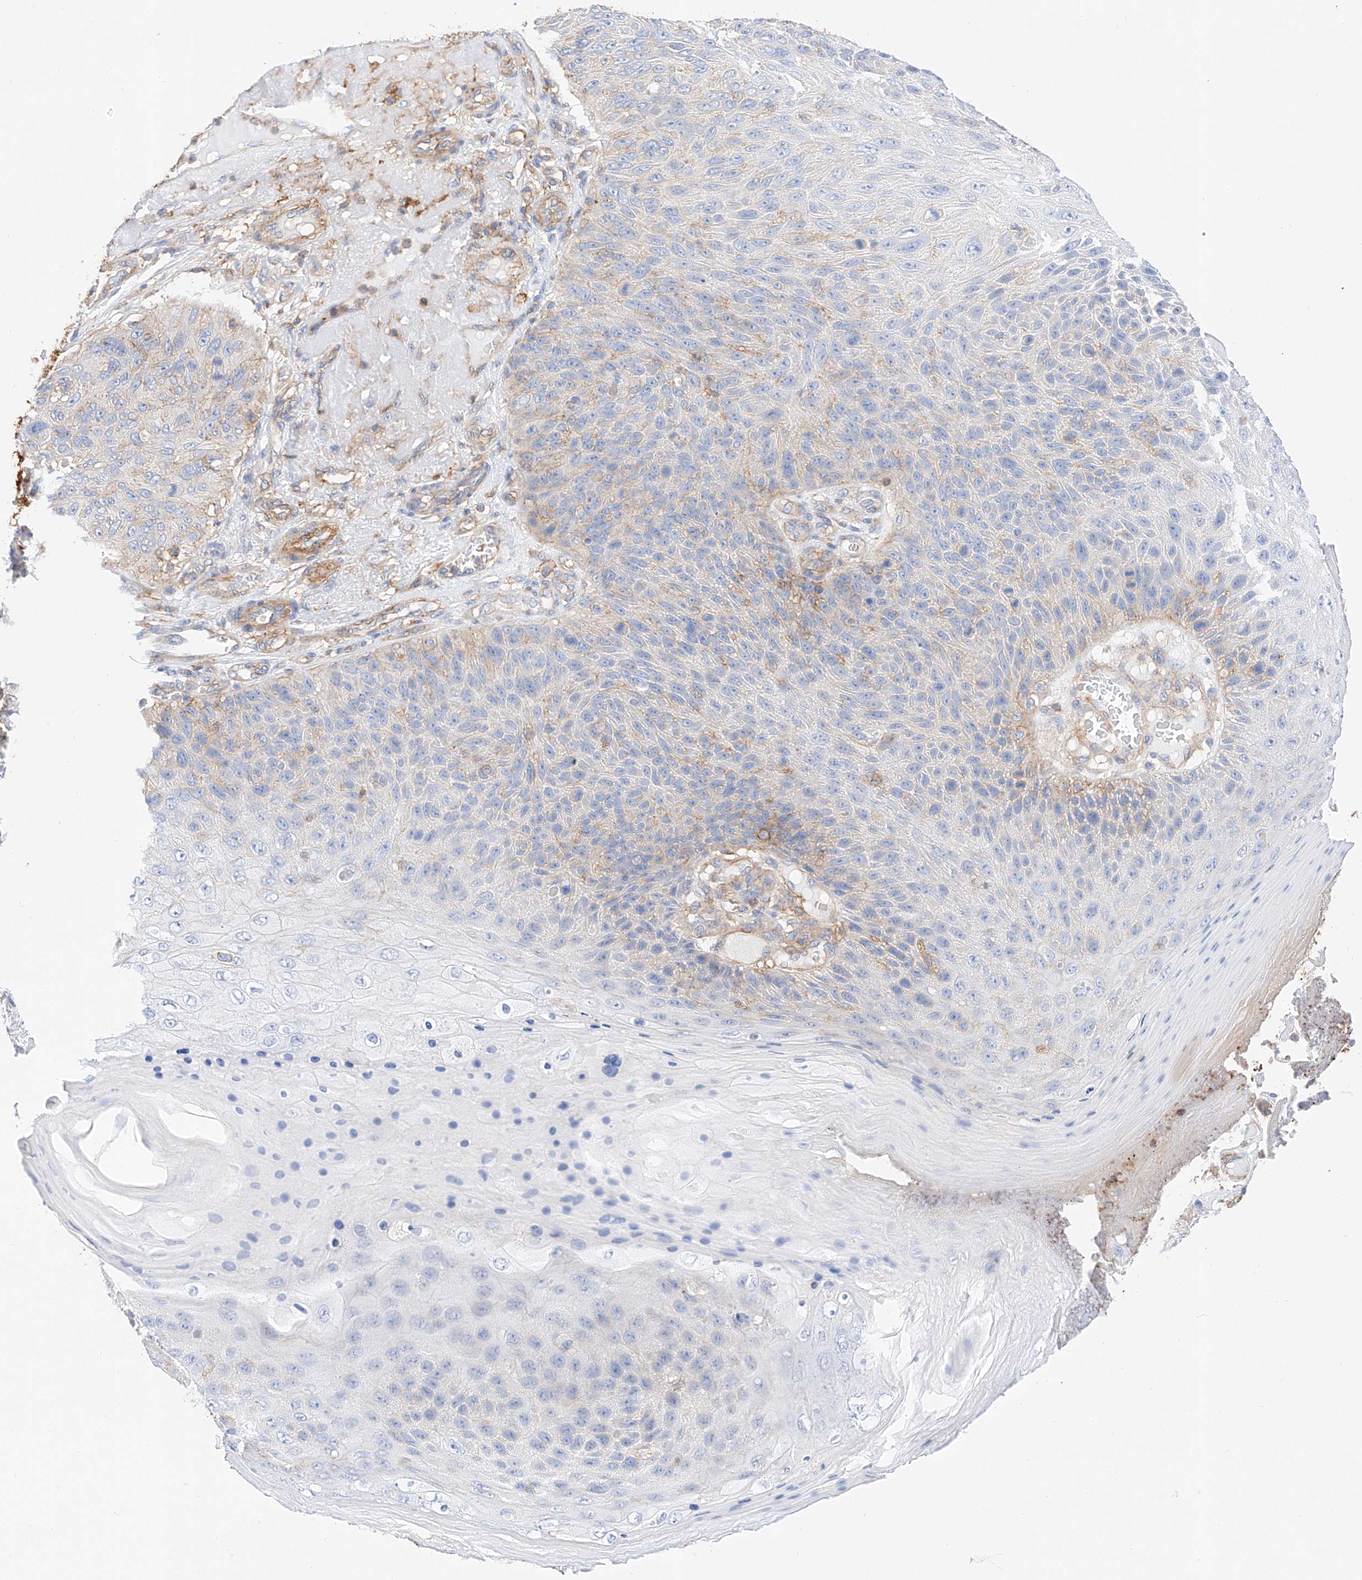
{"staining": {"intensity": "negative", "quantity": "none", "location": "none"}, "tissue": "skin cancer", "cell_type": "Tumor cells", "image_type": "cancer", "snomed": [{"axis": "morphology", "description": "Squamous cell carcinoma, NOS"}, {"axis": "topography", "description": "Skin"}], "caption": "Immunohistochemical staining of human skin squamous cell carcinoma exhibits no significant expression in tumor cells.", "gene": "HAUS4", "patient": {"sex": "female", "age": 88}}